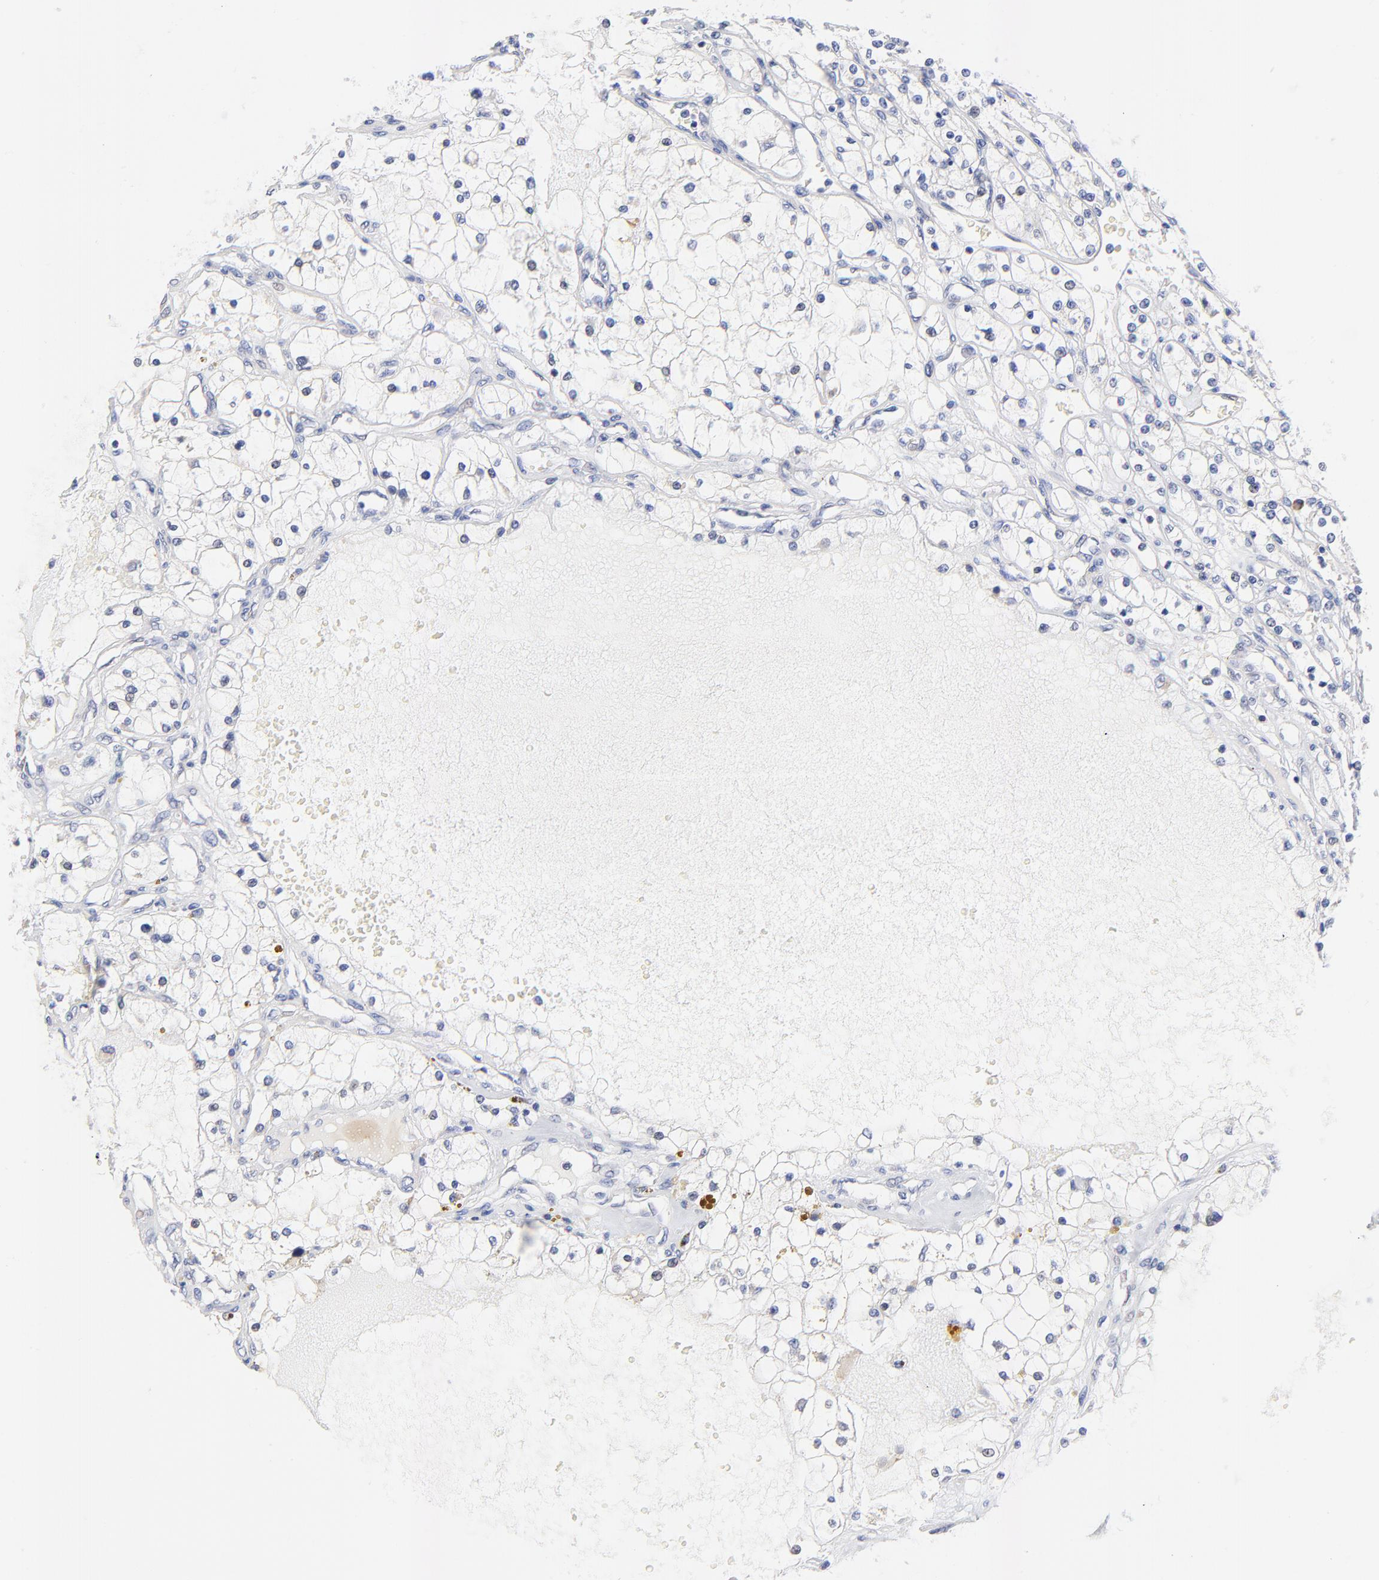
{"staining": {"intensity": "negative", "quantity": "none", "location": "none"}, "tissue": "renal cancer", "cell_type": "Tumor cells", "image_type": "cancer", "snomed": [{"axis": "morphology", "description": "Adenocarcinoma, NOS"}, {"axis": "topography", "description": "Kidney"}], "caption": "Tumor cells are negative for protein expression in human renal cancer.", "gene": "AFF2", "patient": {"sex": "male", "age": 61}}